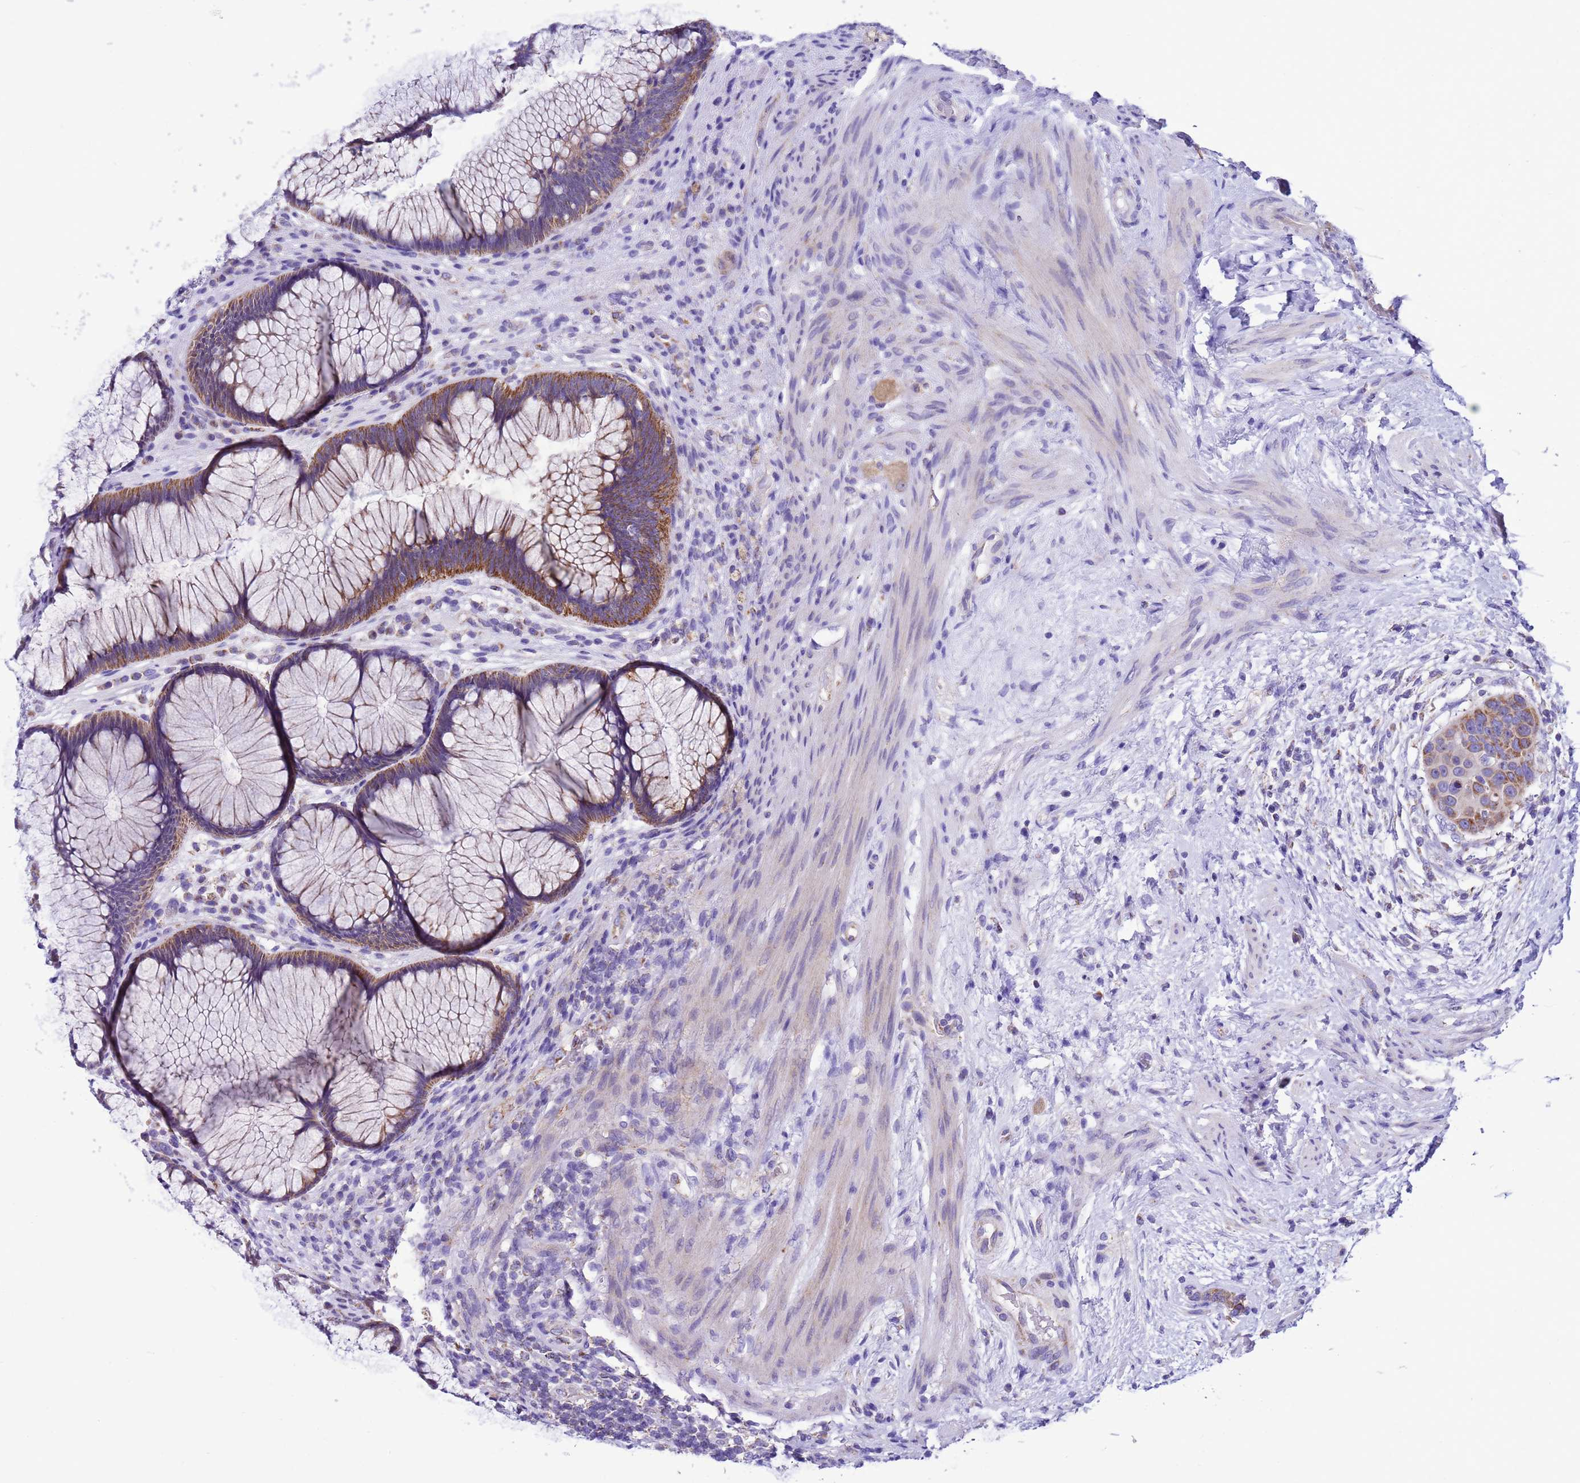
{"staining": {"intensity": "moderate", "quantity": ">75%", "location": "cytoplasmic/membranous"}, "tissue": "rectum", "cell_type": "Glandular cells", "image_type": "normal", "snomed": [{"axis": "morphology", "description": "Normal tissue, NOS"}, {"axis": "topography", "description": "Rectum"}], "caption": "Protein positivity by IHC shows moderate cytoplasmic/membranous positivity in about >75% of glandular cells in unremarkable rectum. (brown staining indicates protein expression, while blue staining denotes nuclei).", "gene": "CCDC191", "patient": {"sex": "male", "age": 51}}